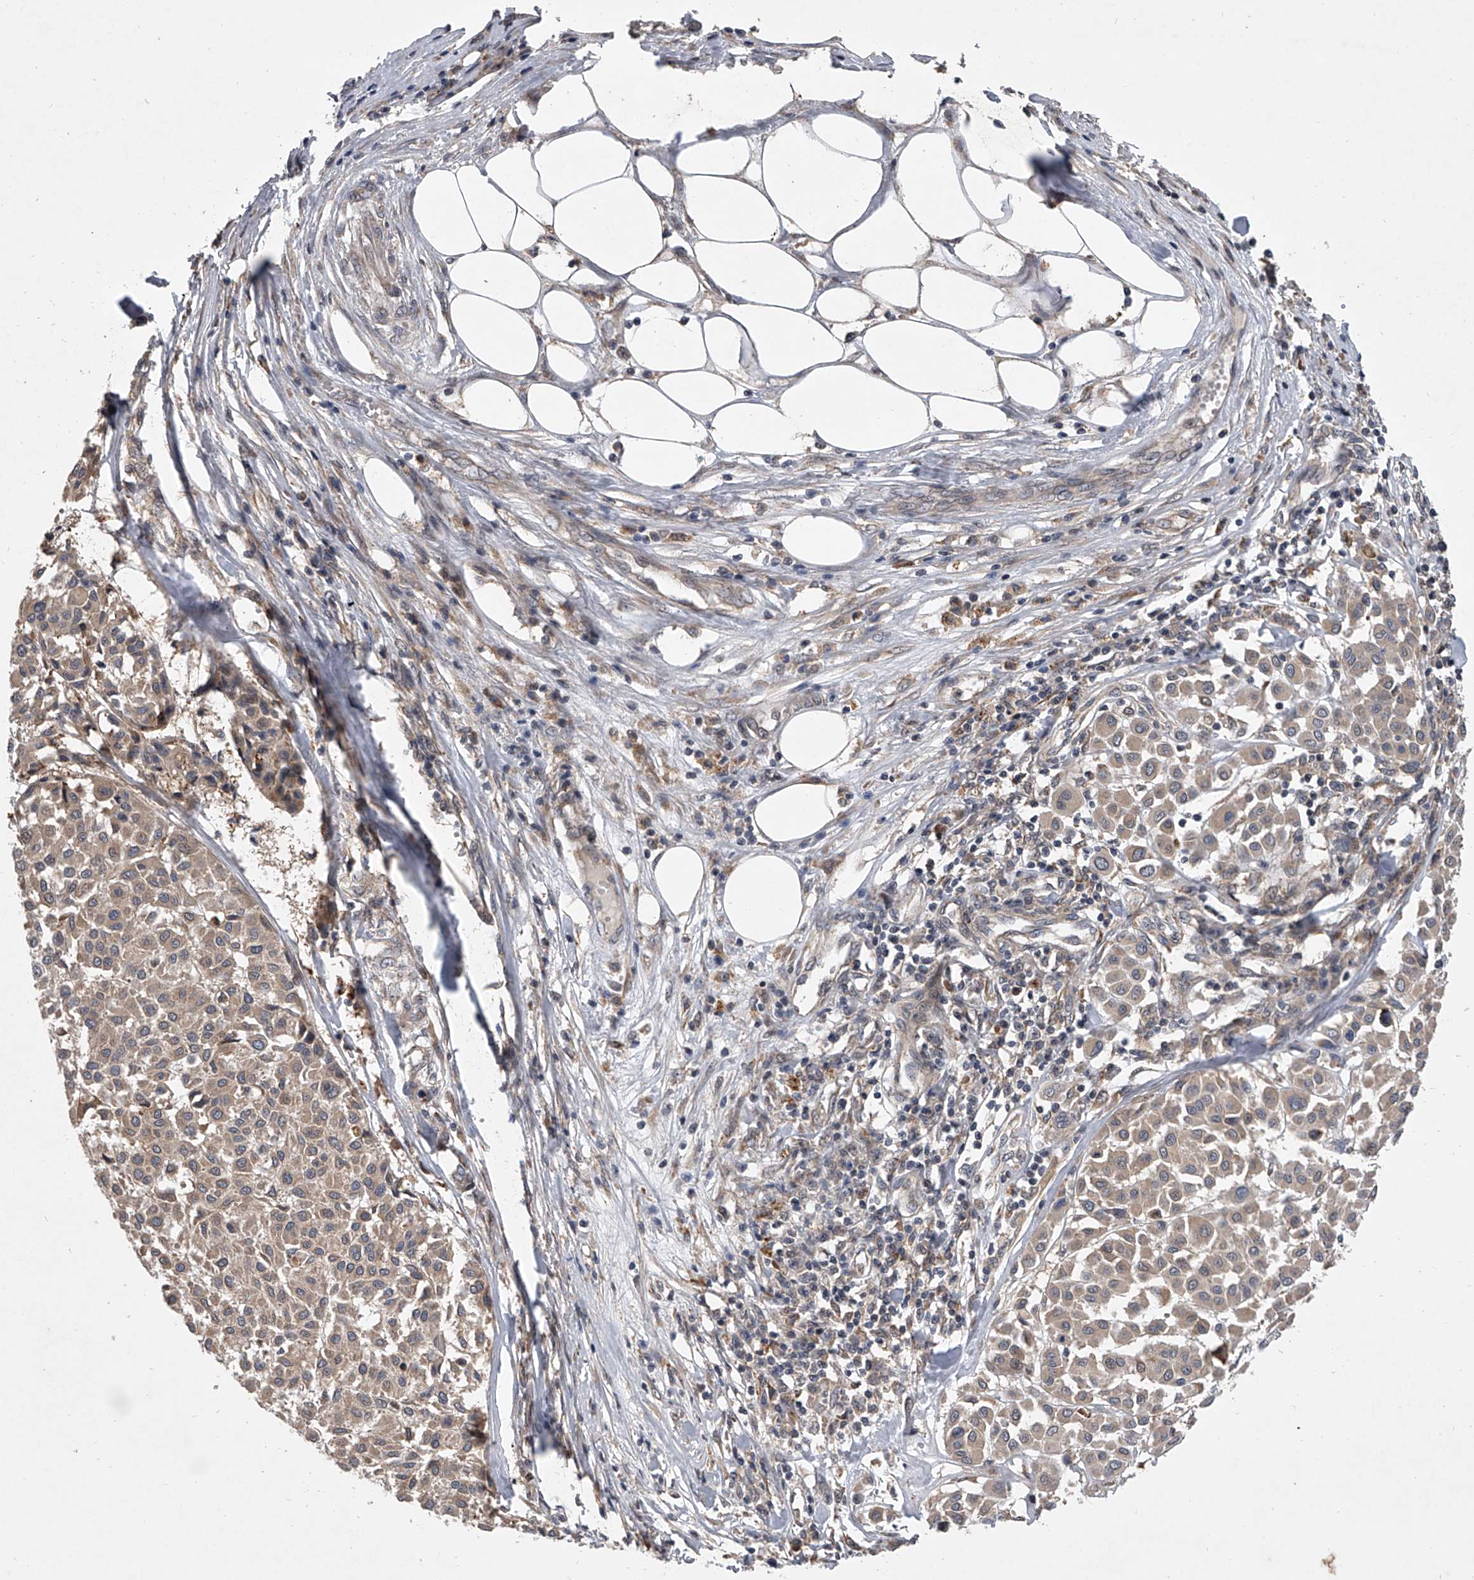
{"staining": {"intensity": "weak", "quantity": "25%-75%", "location": "cytoplasmic/membranous"}, "tissue": "melanoma", "cell_type": "Tumor cells", "image_type": "cancer", "snomed": [{"axis": "morphology", "description": "Malignant melanoma, Metastatic site"}, {"axis": "topography", "description": "Soft tissue"}], "caption": "A histopathology image of melanoma stained for a protein reveals weak cytoplasmic/membranous brown staining in tumor cells. The protein of interest is stained brown, and the nuclei are stained in blue (DAB (3,3'-diaminobenzidine) IHC with brightfield microscopy, high magnification).", "gene": "GEMIN8", "patient": {"sex": "male", "age": 41}}